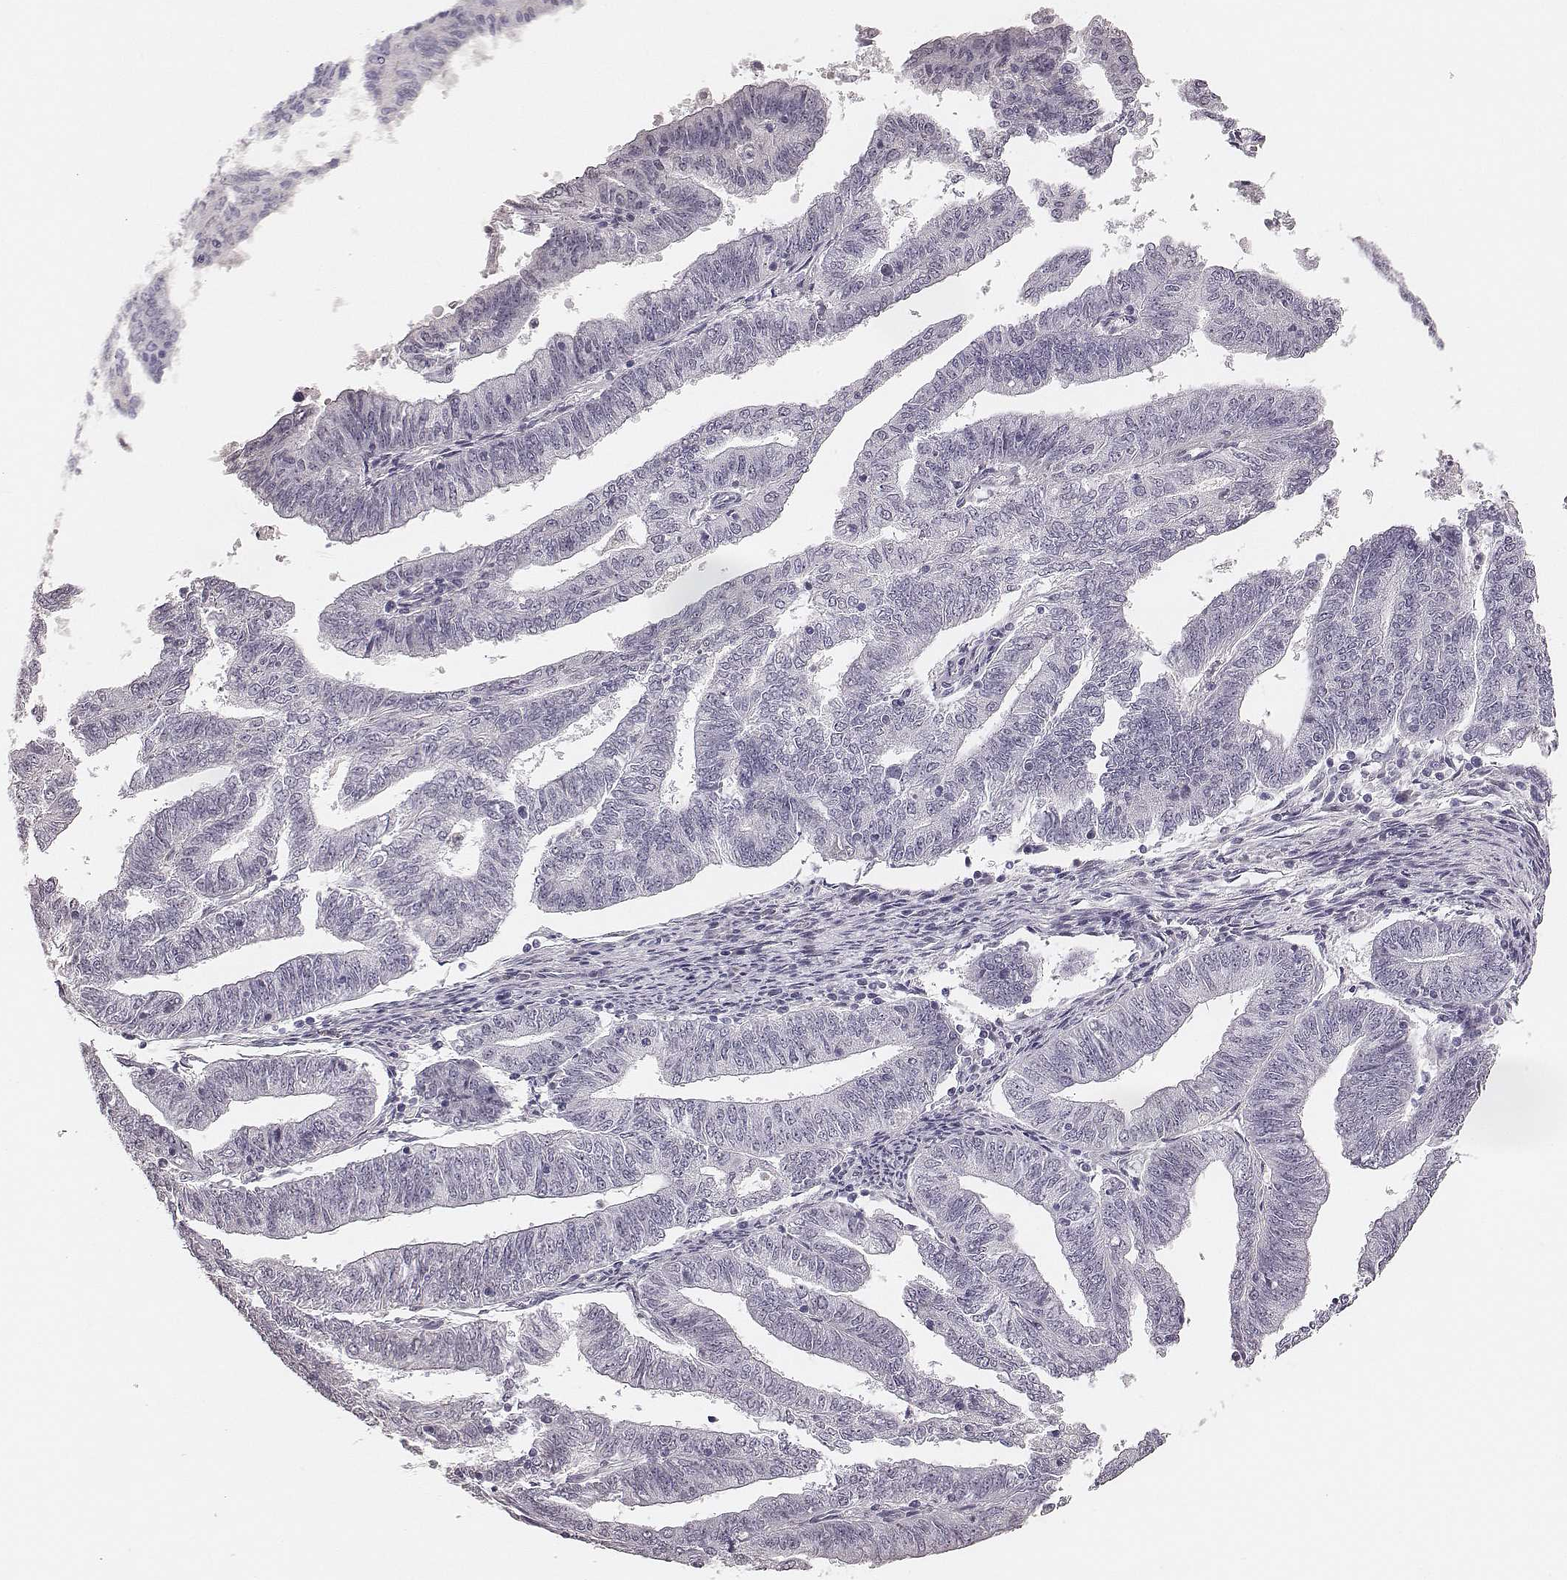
{"staining": {"intensity": "negative", "quantity": "none", "location": "none"}, "tissue": "endometrial cancer", "cell_type": "Tumor cells", "image_type": "cancer", "snomed": [{"axis": "morphology", "description": "Adenocarcinoma, NOS"}, {"axis": "topography", "description": "Endometrium"}], "caption": "The micrograph shows no staining of tumor cells in endometrial cancer. (DAB immunohistochemistry with hematoxylin counter stain).", "gene": "CSHL1", "patient": {"sex": "female", "age": 82}}